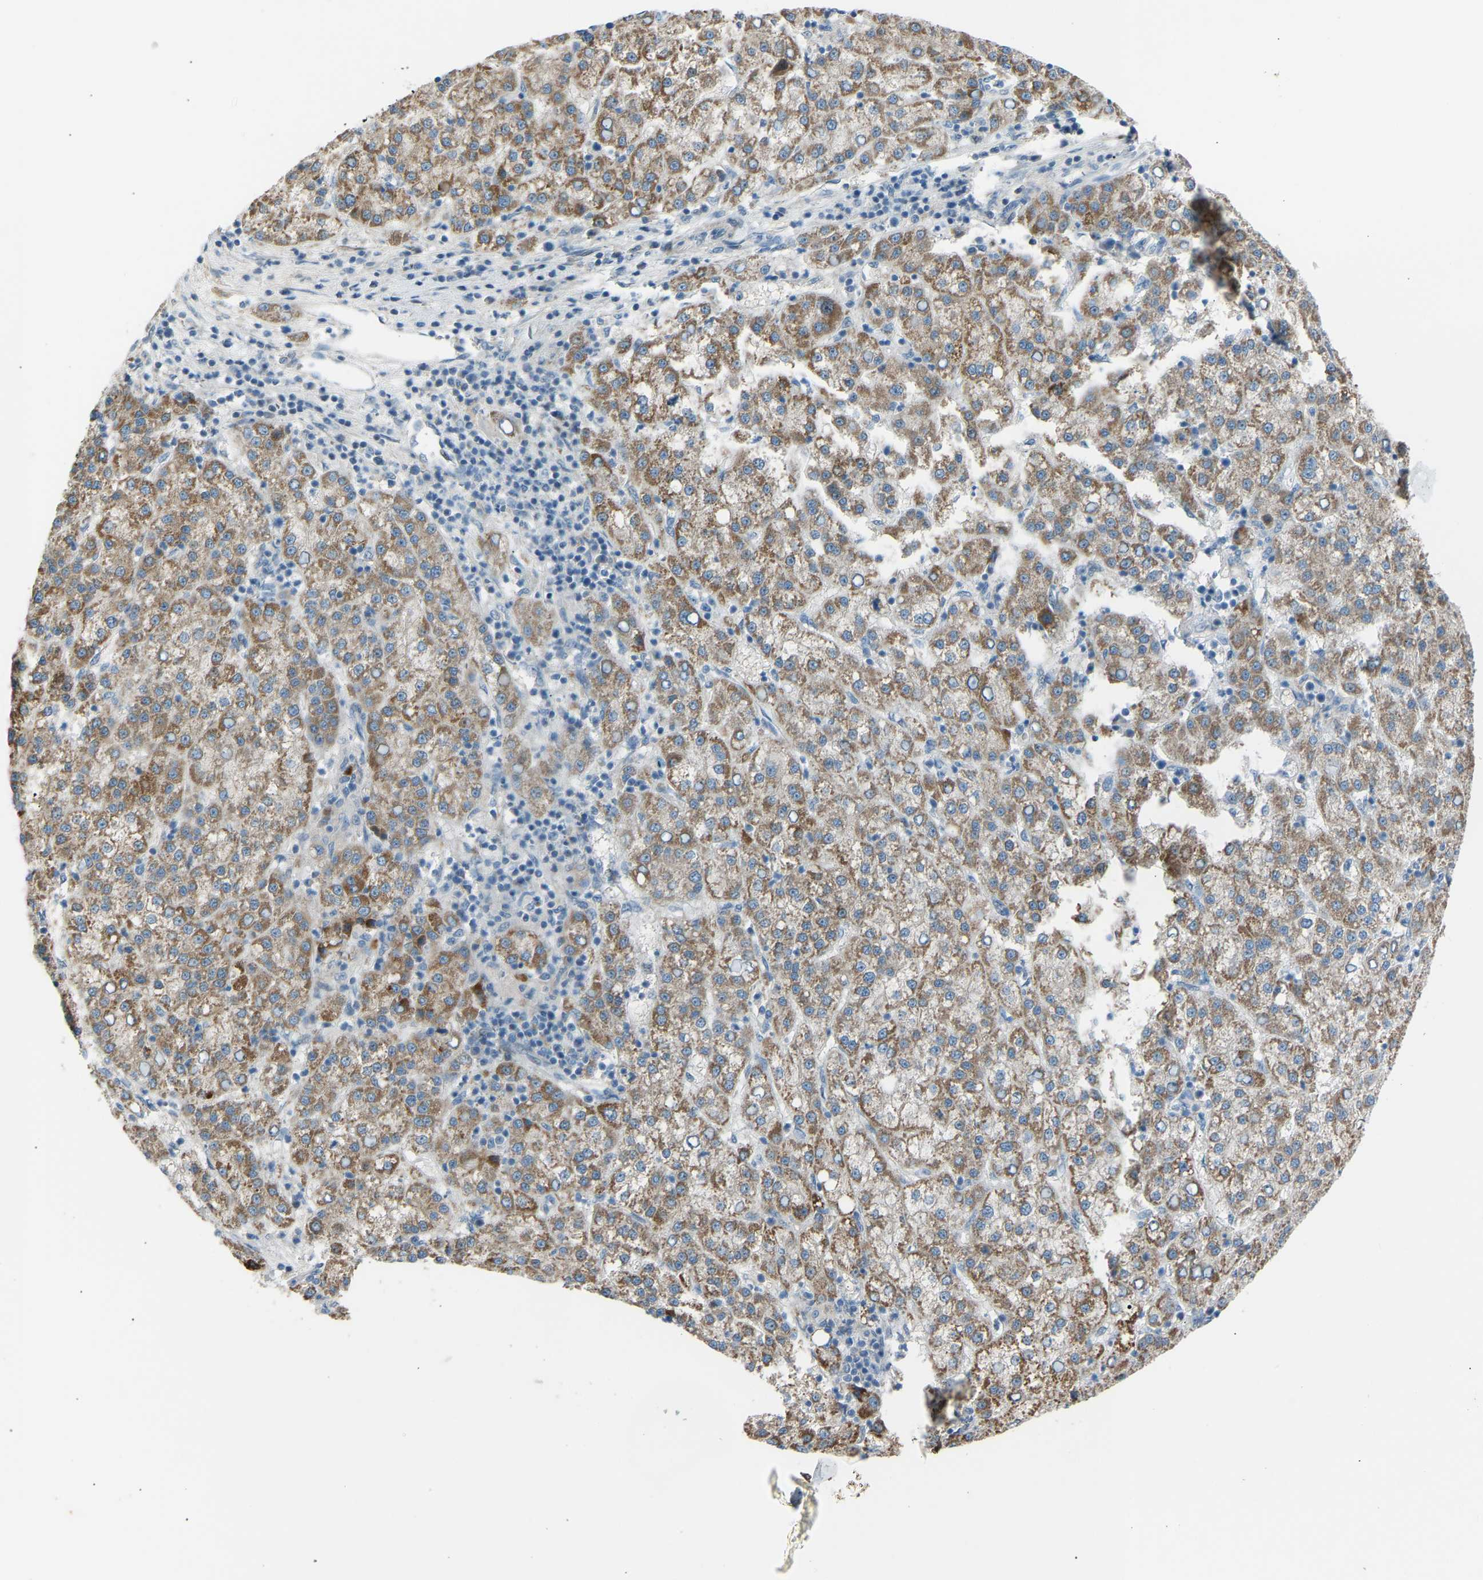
{"staining": {"intensity": "moderate", "quantity": ">75%", "location": "cytoplasmic/membranous"}, "tissue": "liver cancer", "cell_type": "Tumor cells", "image_type": "cancer", "snomed": [{"axis": "morphology", "description": "Carcinoma, Hepatocellular, NOS"}, {"axis": "topography", "description": "Liver"}], "caption": "Hepatocellular carcinoma (liver) stained with a brown dye exhibits moderate cytoplasmic/membranous positive positivity in about >75% of tumor cells.", "gene": "VPS41", "patient": {"sex": "female", "age": 58}}